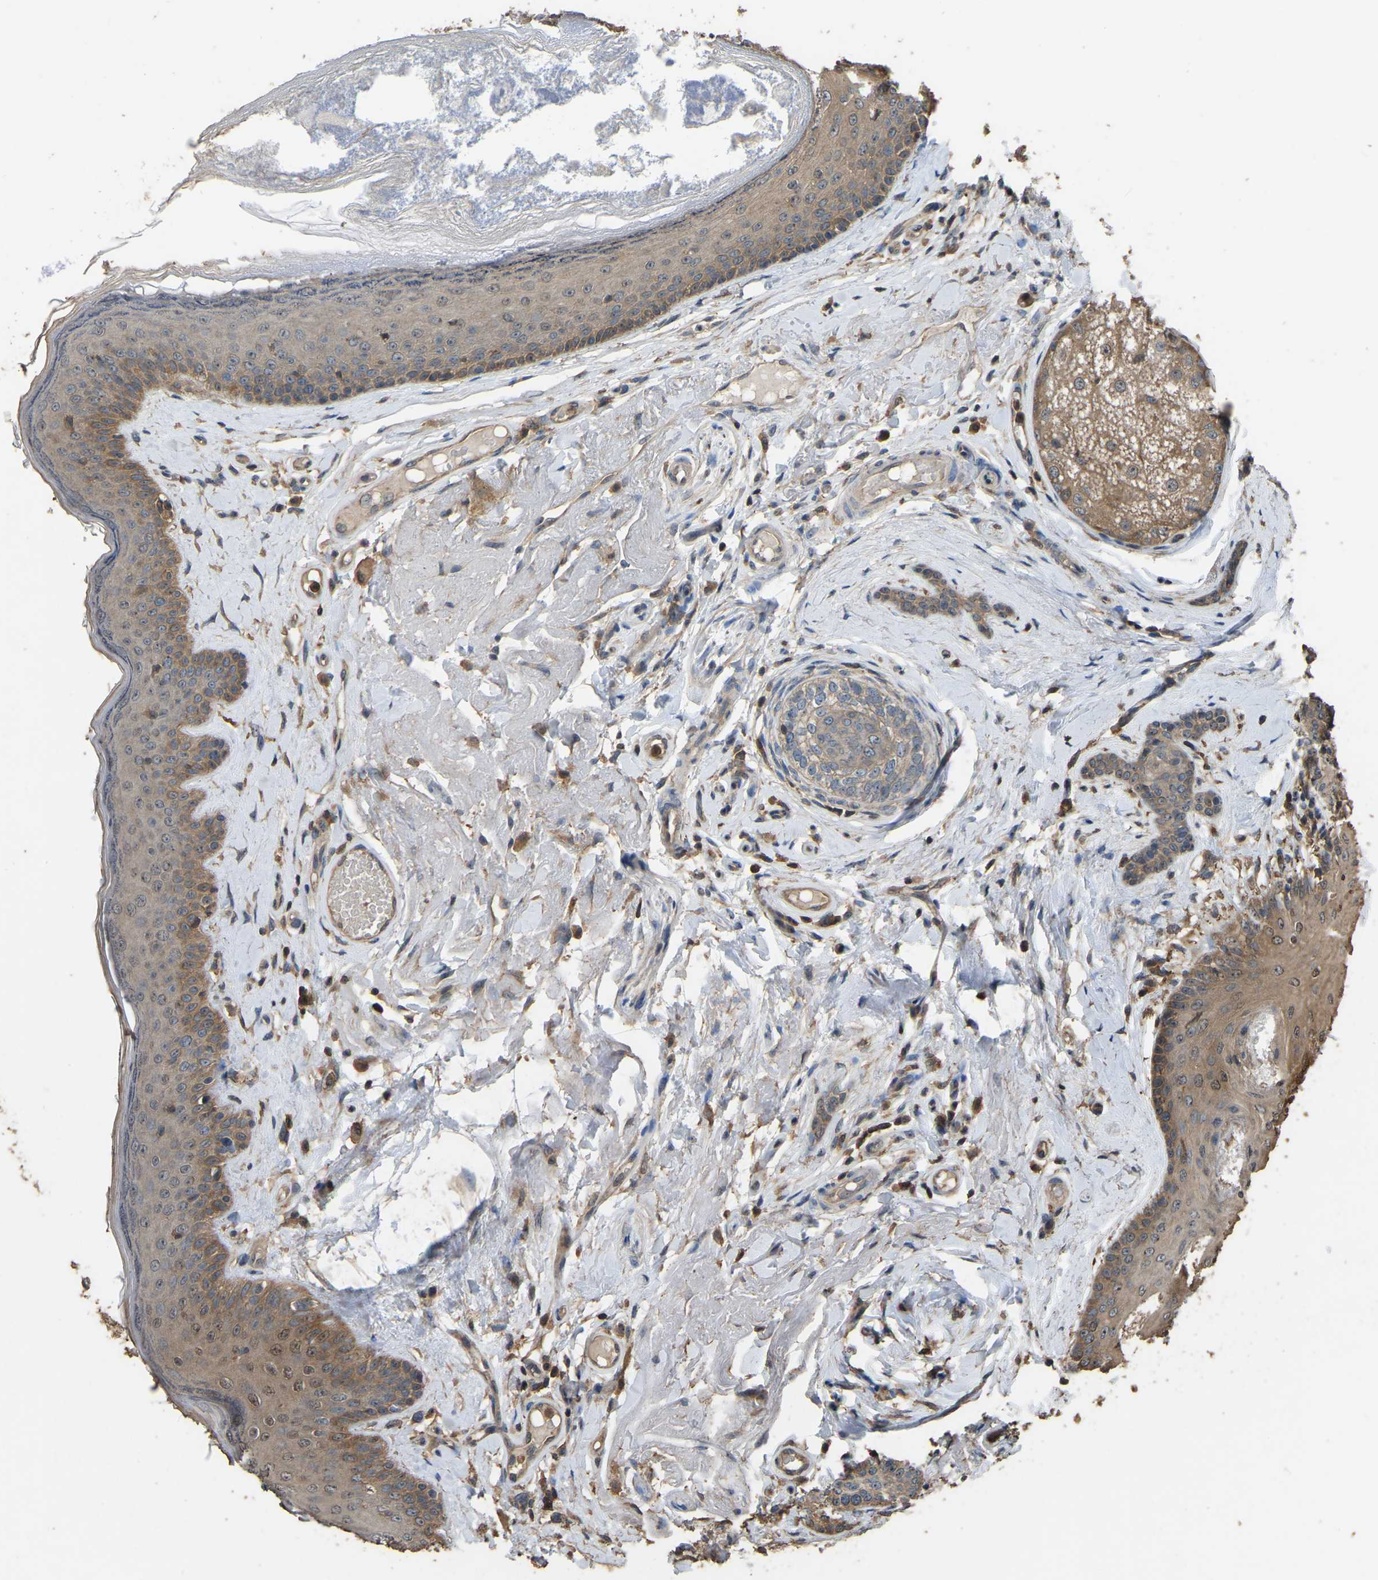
{"staining": {"intensity": "weak", "quantity": ">75%", "location": "cytoplasmic/membranous"}, "tissue": "oral mucosa", "cell_type": "Squamous epithelial cells", "image_type": "normal", "snomed": [{"axis": "morphology", "description": "Normal tissue, NOS"}, {"axis": "topography", "description": "Skin"}, {"axis": "topography", "description": "Oral tissue"}], "caption": "Protein staining shows weak cytoplasmic/membranous expression in about >75% of squamous epithelial cells in benign oral mucosa.", "gene": "FHIT", "patient": {"sex": "male", "age": 84}}